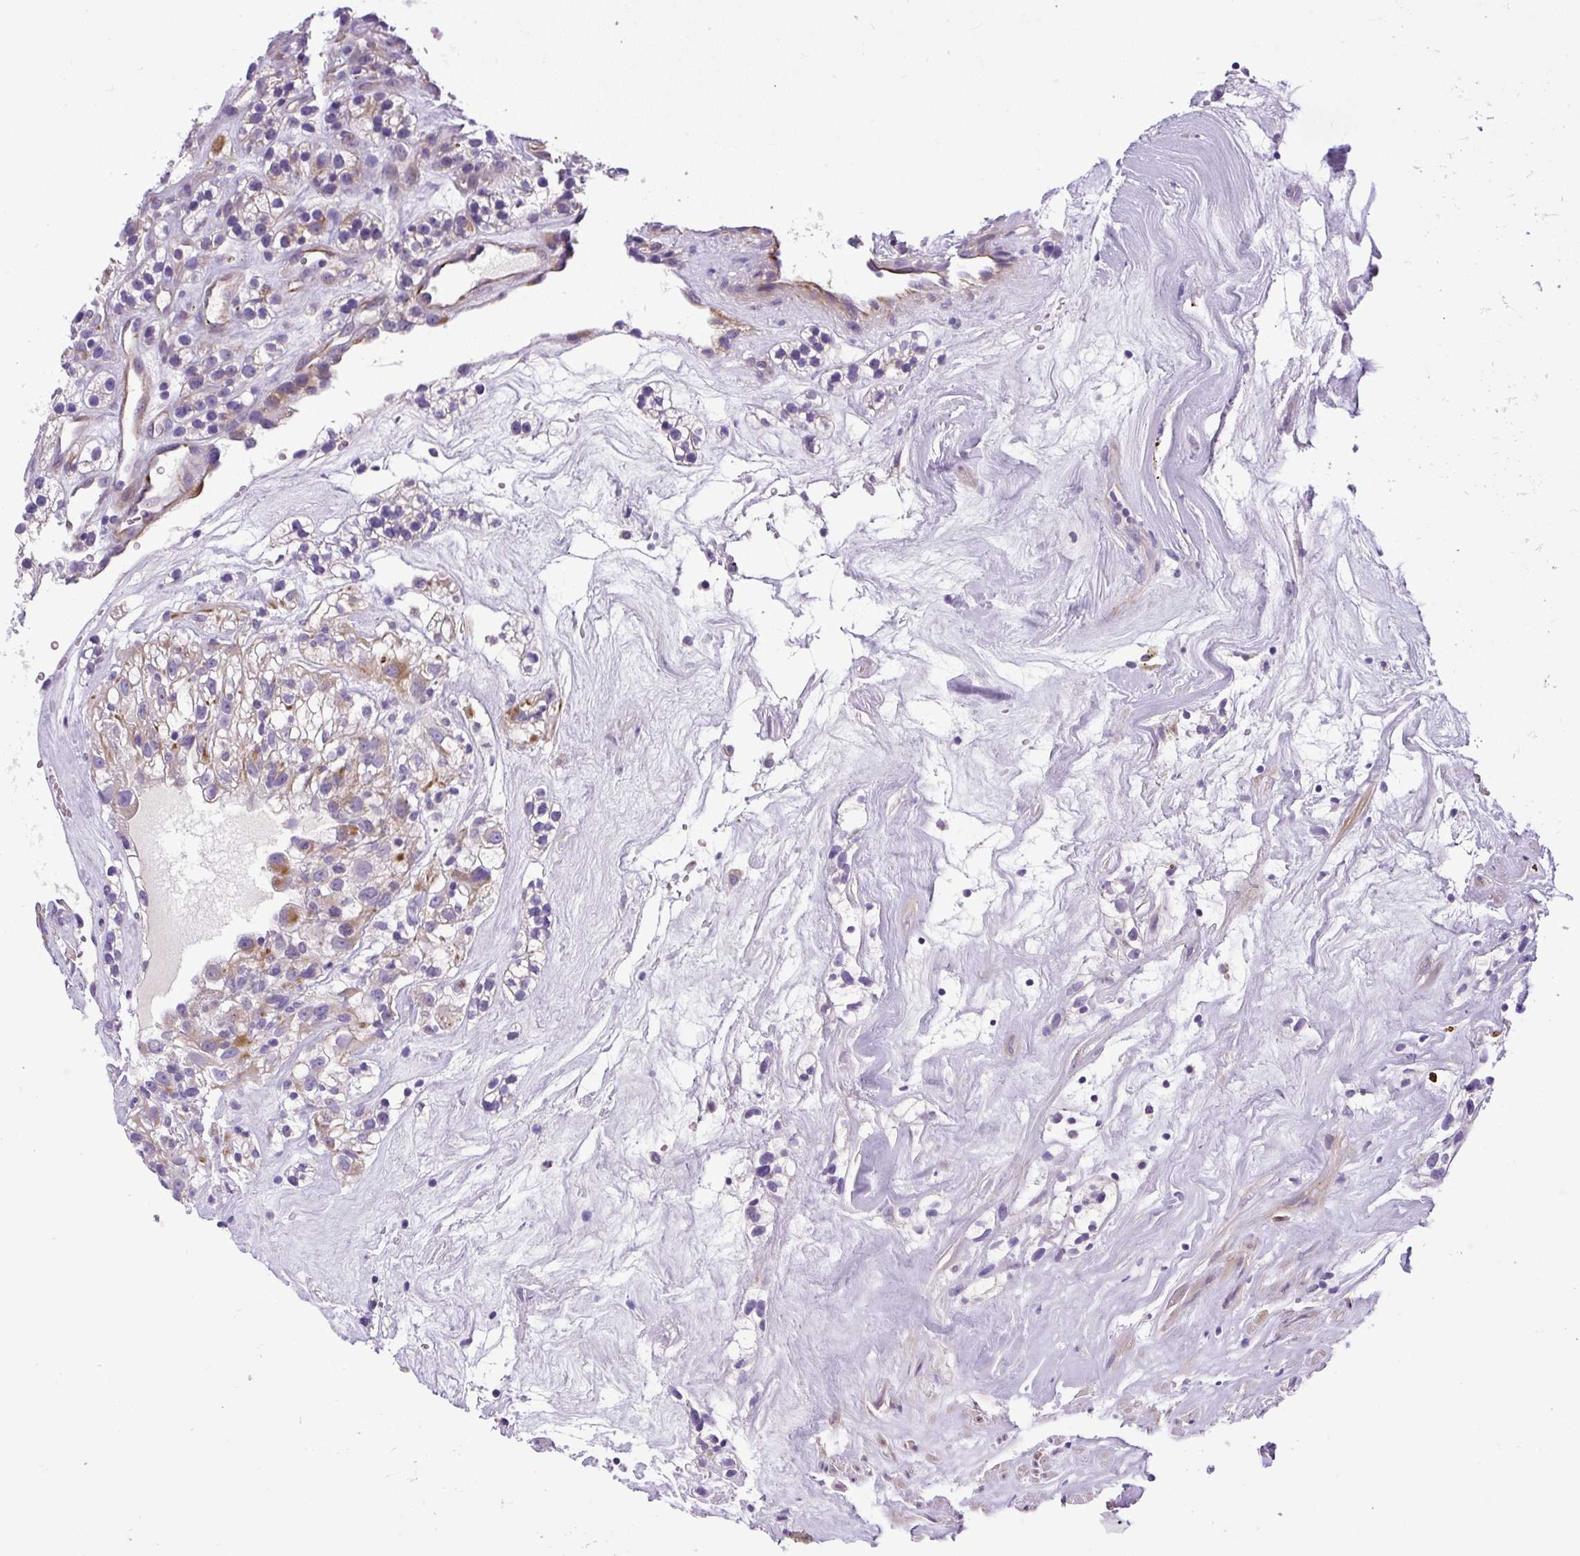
{"staining": {"intensity": "moderate", "quantity": "<25%", "location": "cytoplasmic/membranous"}, "tissue": "renal cancer", "cell_type": "Tumor cells", "image_type": "cancer", "snomed": [{"axis": "morphology", "description": "Adenocarcinoma, NOS"}, {"axis": "topography", "description": "Kidney"}], "caption": "Approximately <25% of tumor cells in human renal adenocarcinoma exhibit moderate cytoplasmic/membranous protein positivity as visualized by brown immunohistochemical staining.", "gene": "VWA7", "patient": {"sex": "female", "age": 57}}